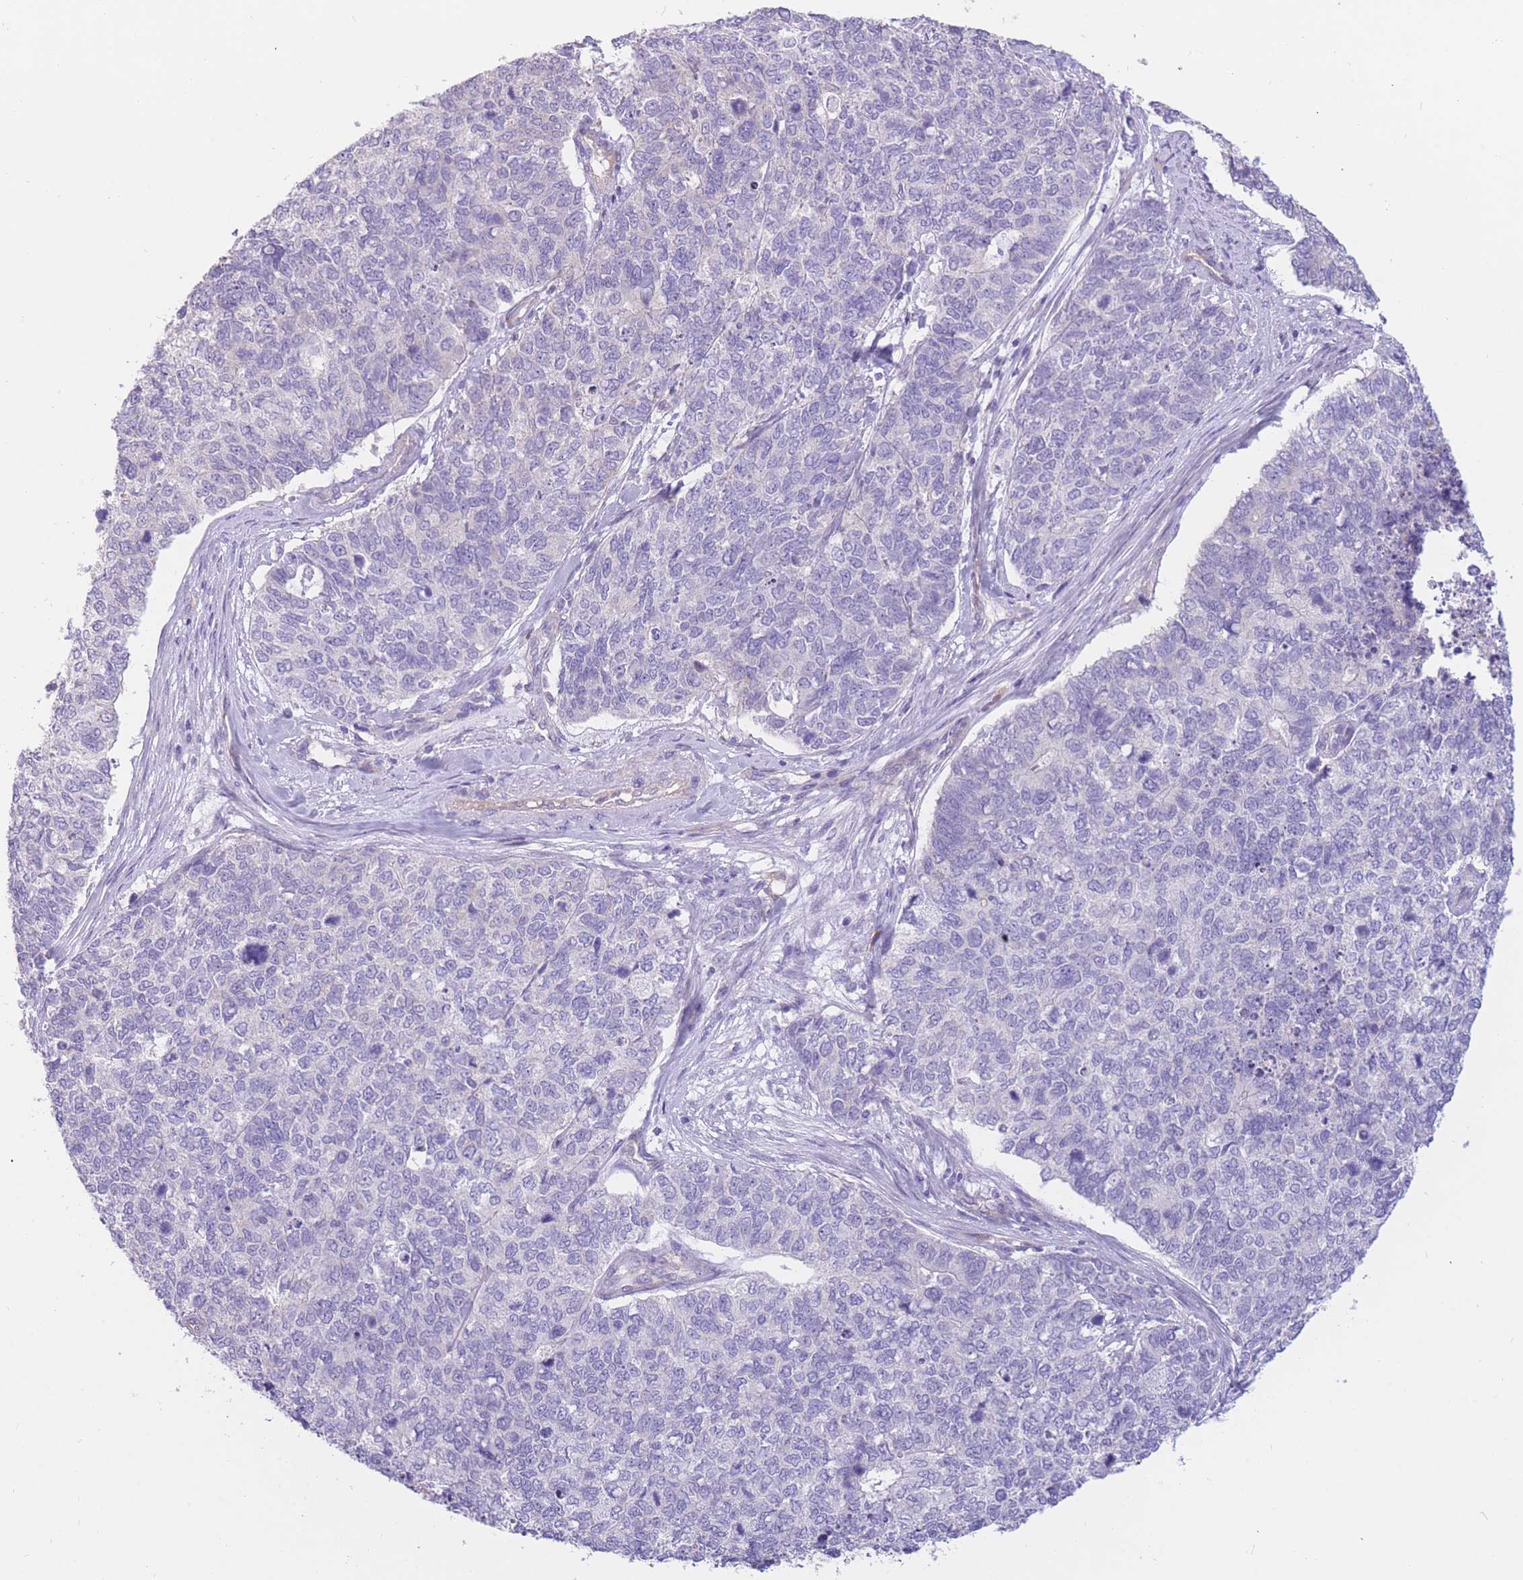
{"staining": {"intensity": "negative", "quantity": "none", "location": "none"}, "tissue": "cervical cancer", "cell_type": "Tumor cells", "image_type": "cancer", "snomed": [{"axis": "morphology", "description": "Squamous cell carcinoma, NOS"}, {"axis": "topography", "description": "Cervix"}], "caption": "Histopathology image shows no protein expression in tumor cells of squamous cell carcinoma (cervical) tissue. The staining was performed using DAB (3,3'-diaminobenzidine) to visualize the protein expression in brown, while the nuclei were stained in blue with hematoxylin (Magnification: 20x).", "gene": "SULT1A1", "patient": {"sex": "female", "age": 63}}